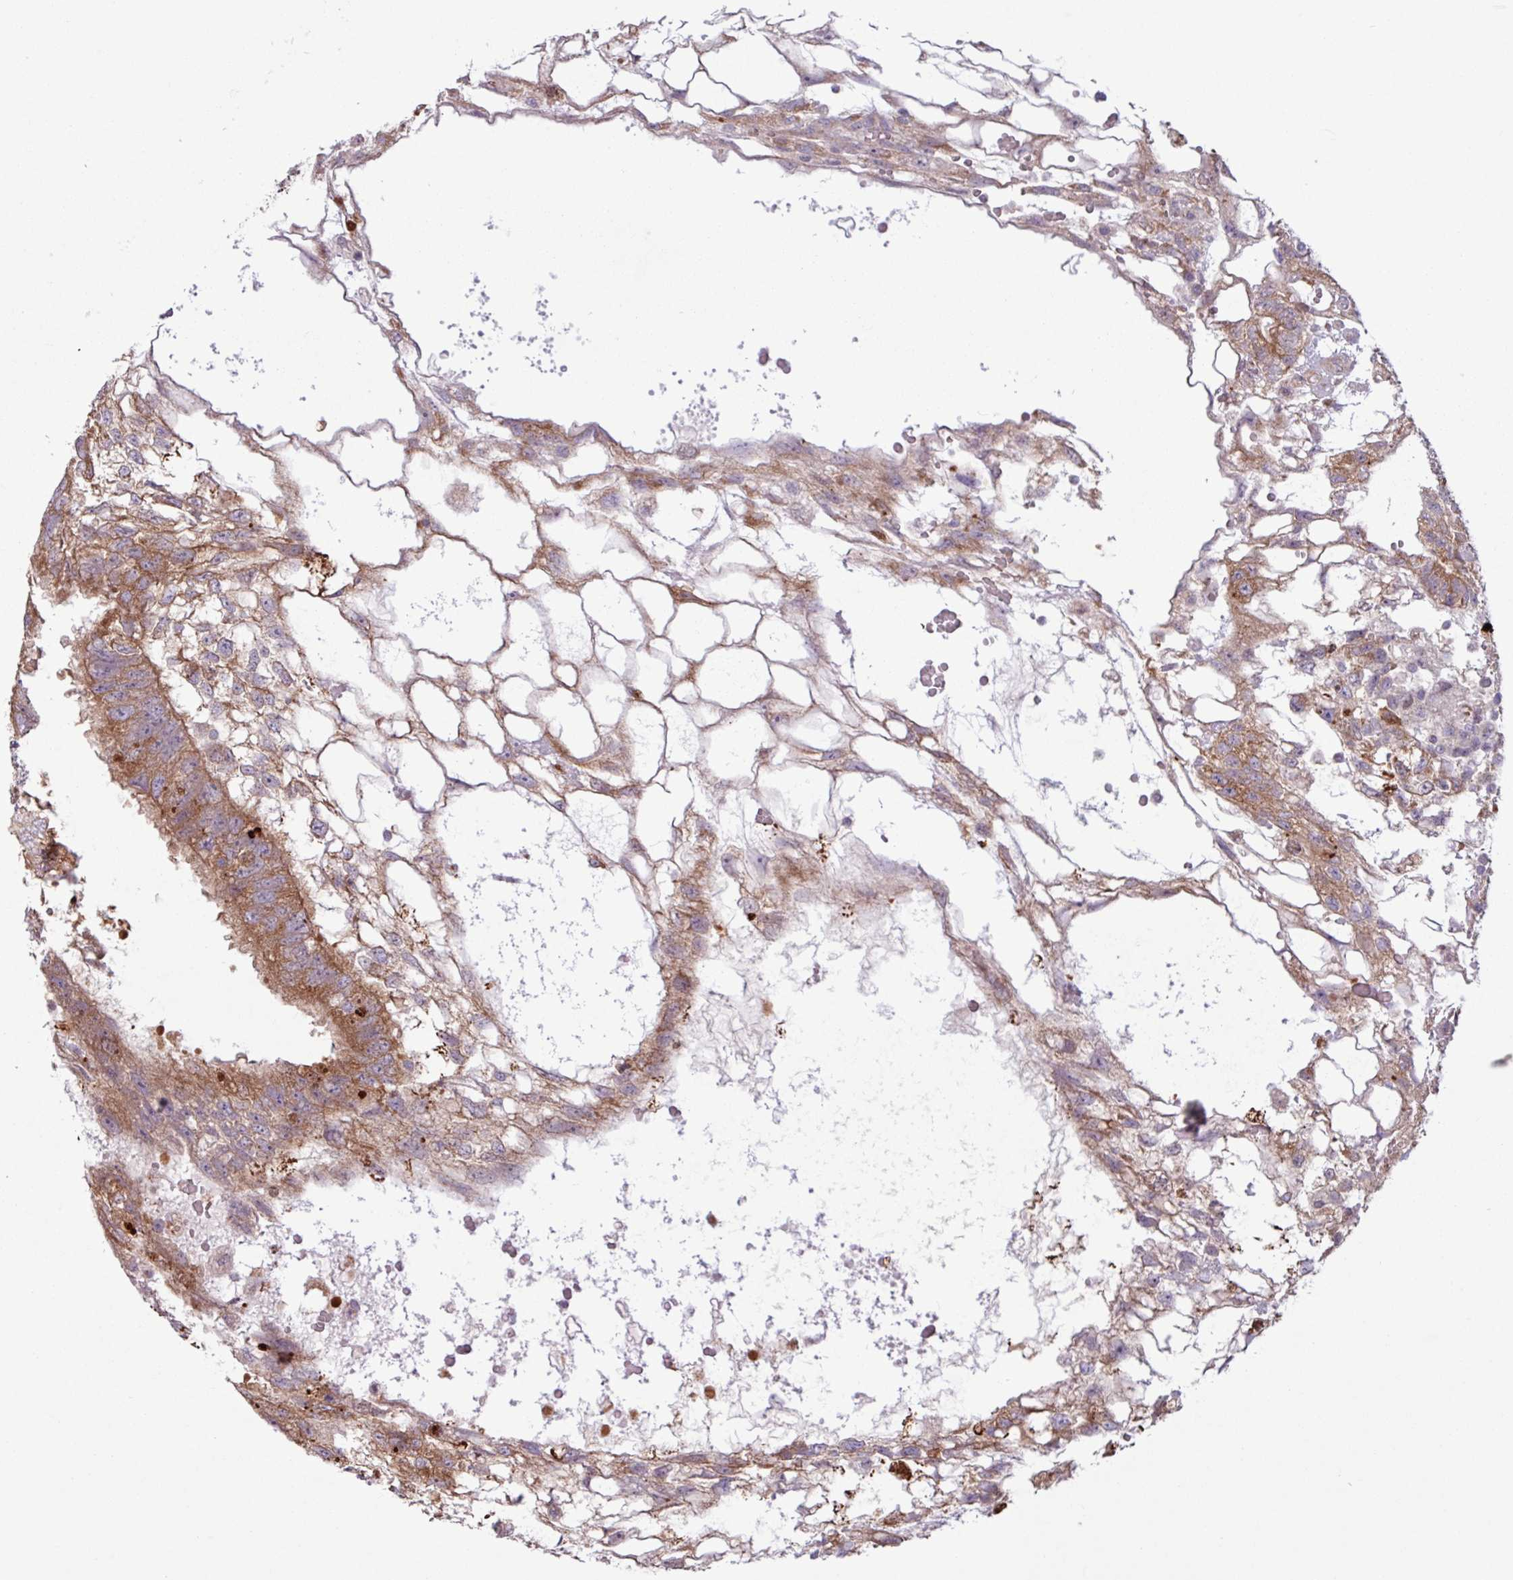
{"staining": {"intensity": "moderate", "quantity": ">75%", "location": "cytoplasmic/membranous"}, "tissue": "testis cancer", "cell_type": "Tumor cells", "image_type": "cancer", "snomed": [{"axis": "morphology", "description": "Normal tissue, NOS"}, {"axis": "morphology", "description": "Carcinoma, Embryonal, NOS"}, {"axis": "topography", "description": "Testis"}], "caption": "This photomicrograph exhibits IHC staining of human testis cancer (embryonal carcinoma), with medium moderate cytoplasmic/membranous expression in approximately >75% of tumor cells.", "gene": "PDPR", "patient": {"sex": "male", "age": 32}}